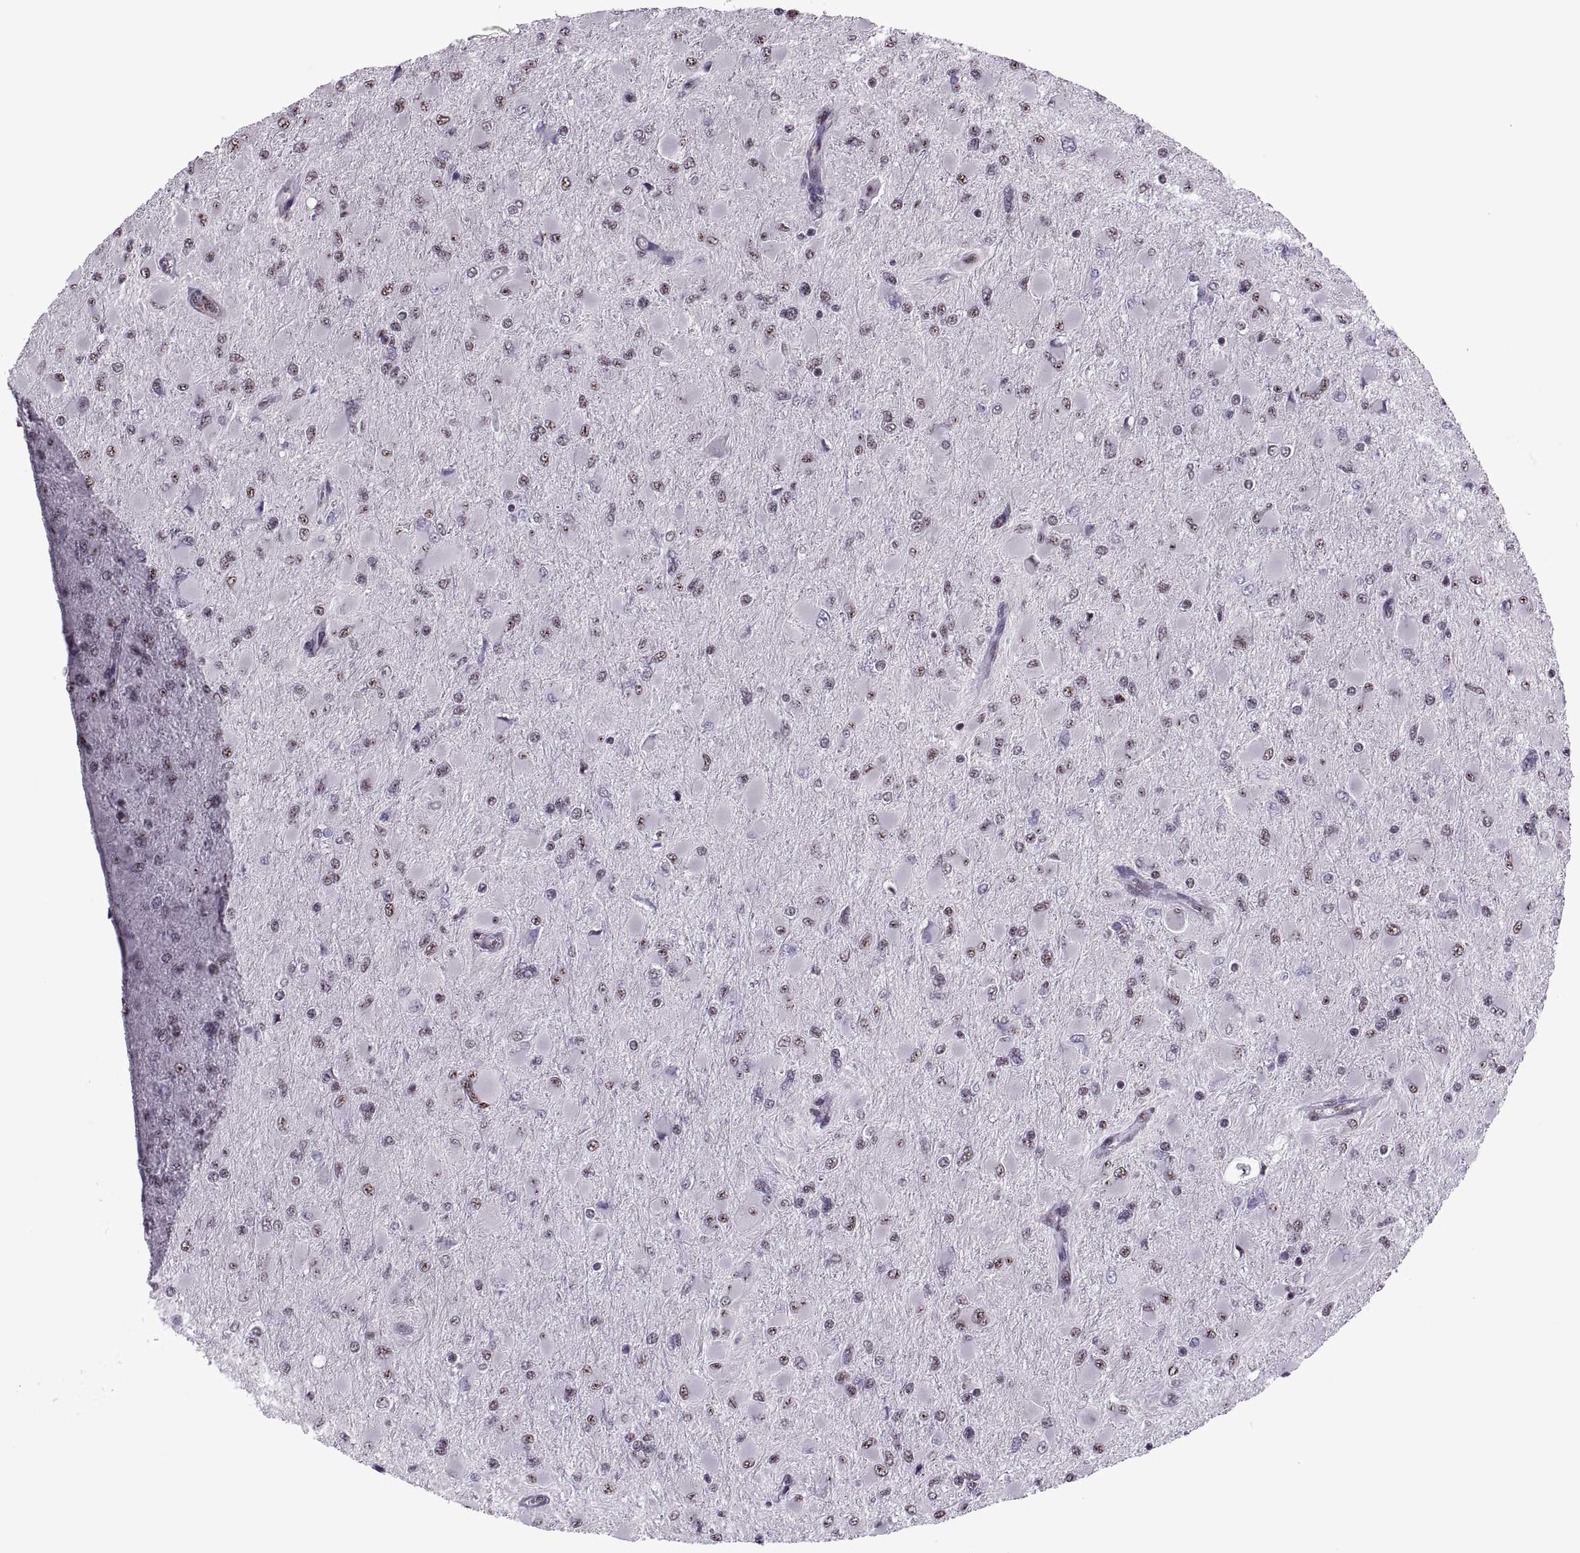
{"staining": {"intensity": "weak", "quantity": ">75%", "location": "nuclear"}, "tissue": "glioma", "cell_type": "Tumor cells", "image_type": "cancer", "snomed": [{"axis": "morphology", "description": "Glioma, malignant, High grade"}, {"axis": "topography", "description": "Cerebral cortex"}], "caption": "Tumor cells demonstrate low levels of weak nuclear expression in about >75% of cells in human malignant glioma (high-grade).", "gene": "MAGEA4", "patient": {"sex": "female", "age": 36}}